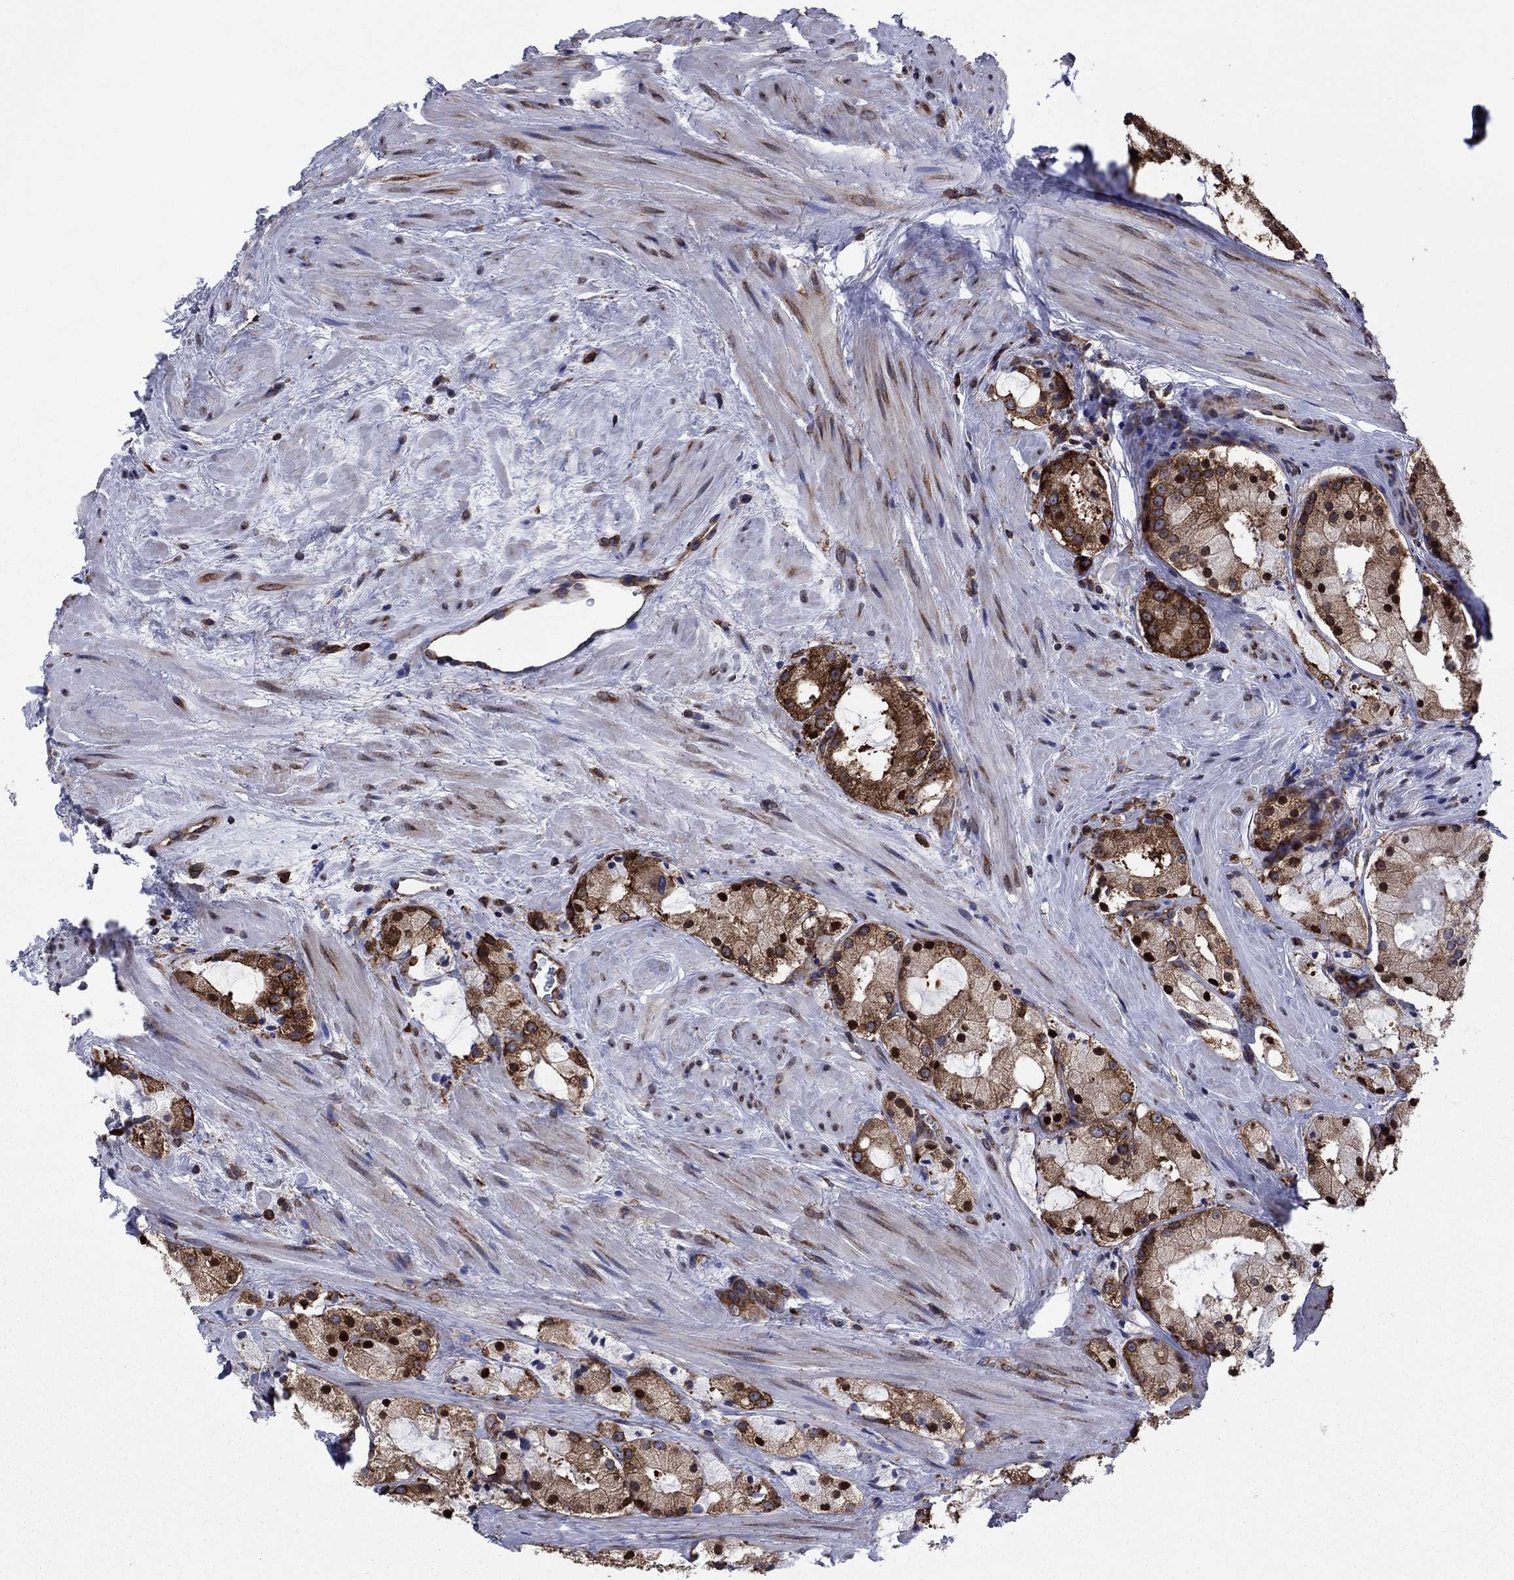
{"staining": {"intensity": "strong", "quantity": ">75%", "location": "cytoplasmic/membranous"}, "tissue": "prostate cancer", "cell_type": "Tumor cells", "image_type": "cancer", "snomed": [{"axis": "morphology", "description": "Adenocarcinoma, NOS"}, {"axis": "morphology", "description": "Adenocarcinoma, High grade"}, {"axis": "topography", "description": "Prostate"}], "caption": "DAB immunohistochemical staining of prostate cancer exhibits strong cytoplasmic/membranous protein staining in approximately >75% of tumor cells.", "gene": "YBX1", "patient": {"sex": "male", "age": 64}}